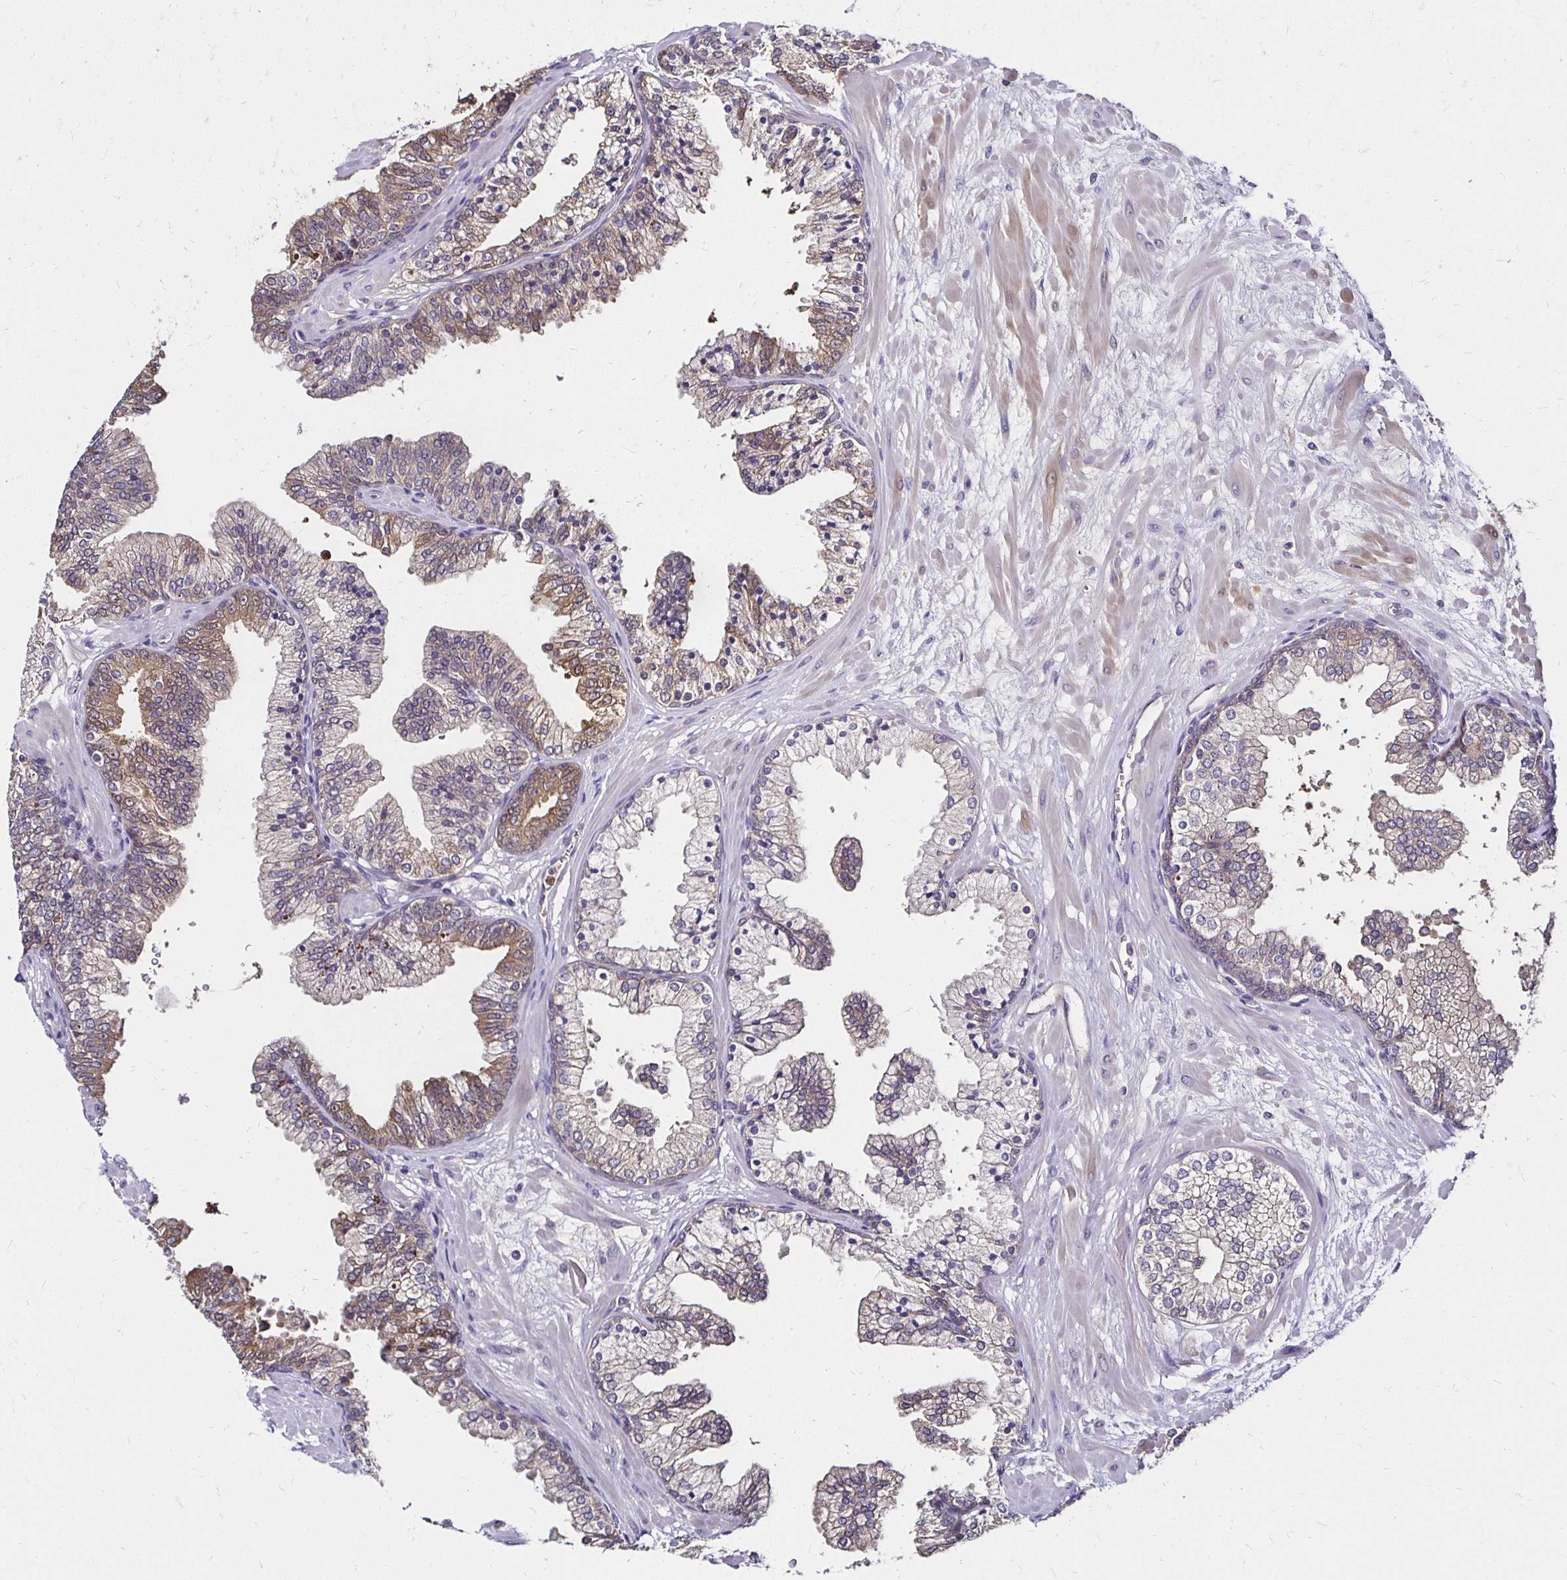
{"staining": {"intensity": "weak", "quantity": "25%-75%", "location": "cytoplasmic/membranous"}, "tissue": "prostate", "cell_type": "Glandular cells", "image_type": "normal", "snomed": [{"axis": "morphology", "description": "Normal tissue, NOS"}, {"axis": "topography", "description": "Prostate"}, {"axis": "topography", "description": "Peripheral nerve tissue"}], "caption": "Immunohistochemistry (IHC) staining of unremarkable prostate, which displays low levels of weak cytoplasmic/membranous staining in approximately 25%-75% of glandular cells indicating weak cytoplasmic/membranous protein positivity. The staining was performed using DAB (brown) for protein detection and nuclei were counterstained in hematoxylin (blue).", "gene": "TXN", "patient": {"sex": "male", "age": 61}}